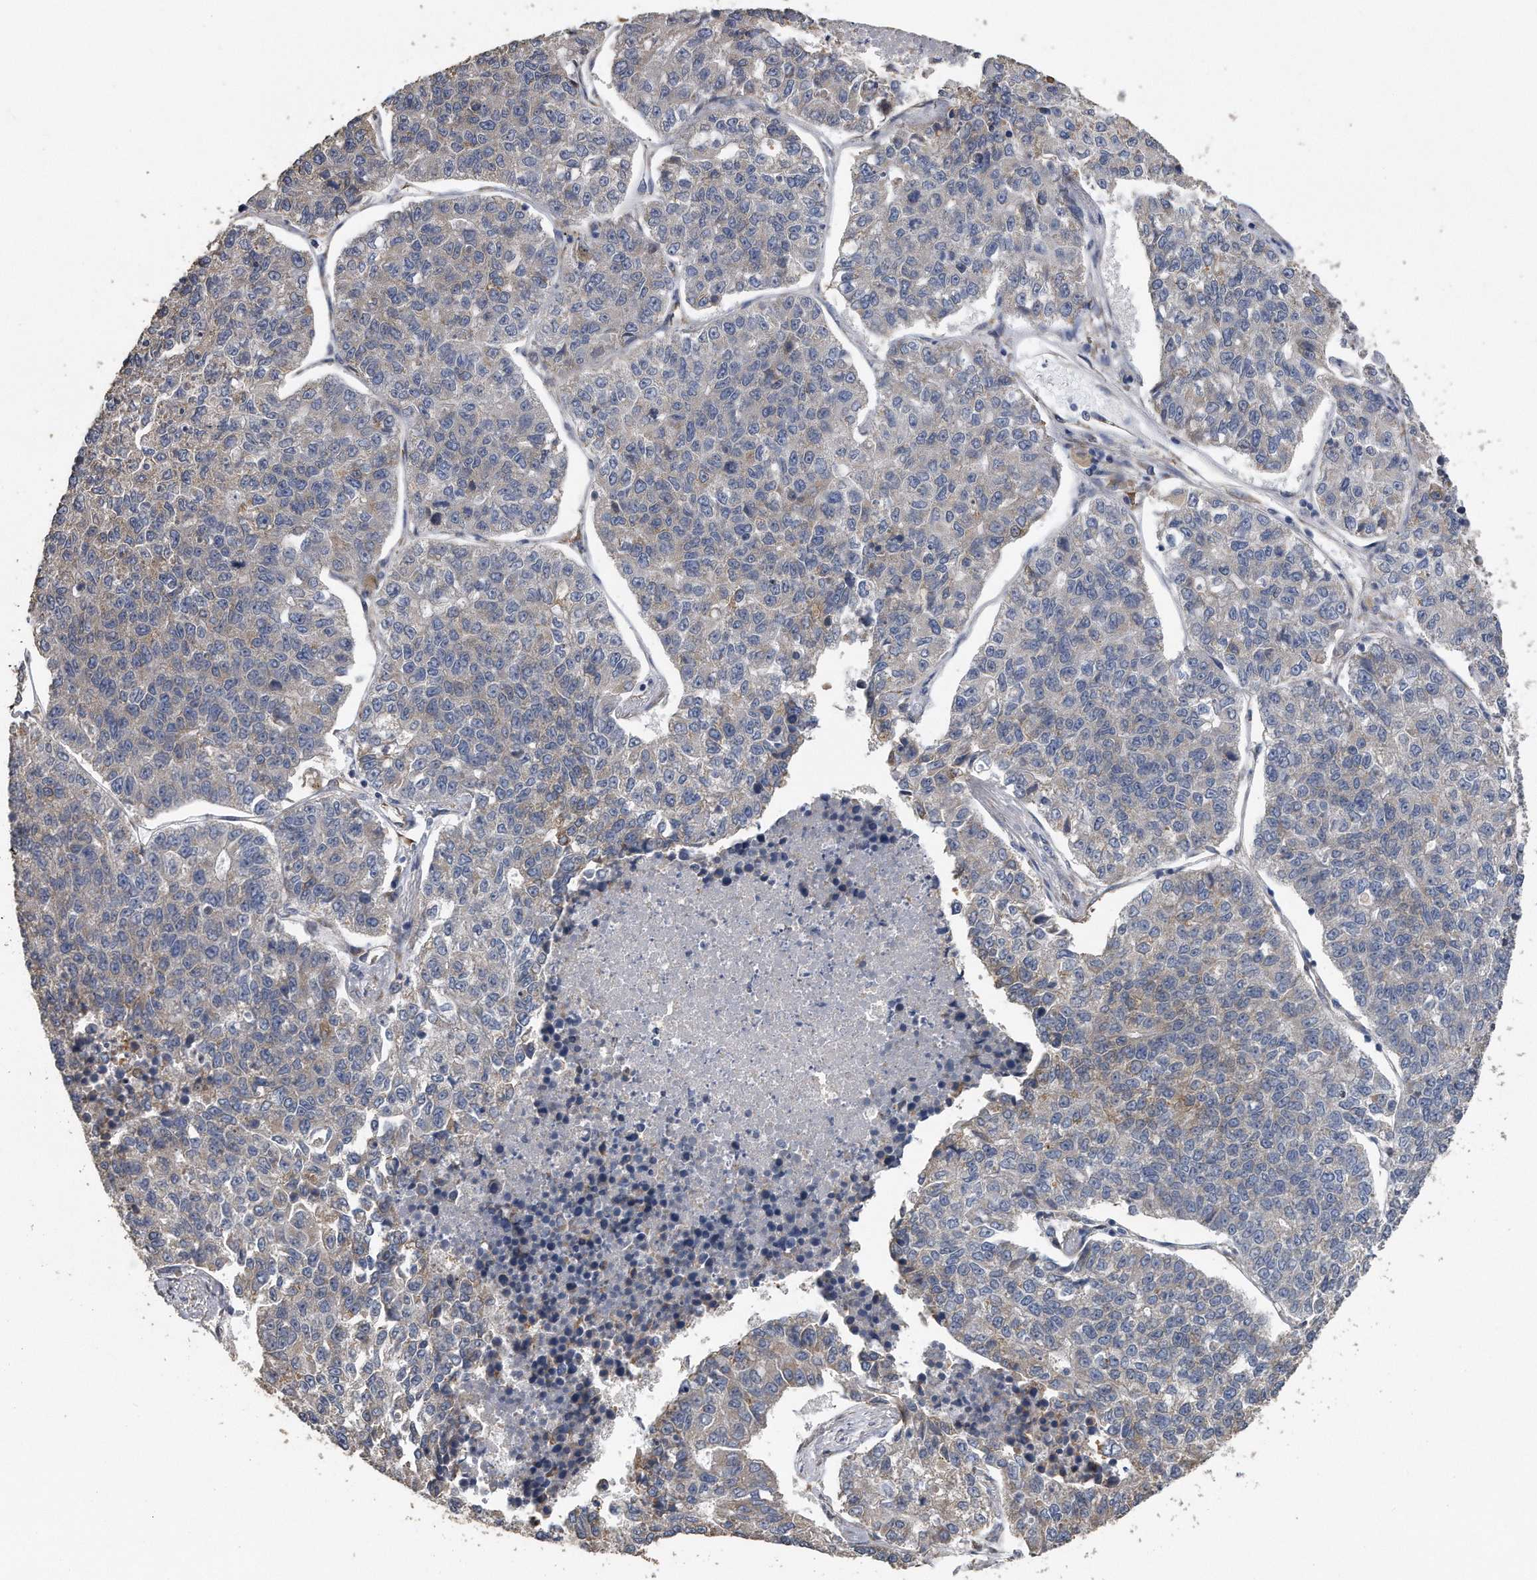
{"staining": {"intensity": "negative", "quantity": "none", "location": "none"}, "tissue": "lung cancer", "cell_type": "Tumor cells", "image_type": "cancer", "snomed": [{"axis": "morphology", "description": "Adenocarcinoma, NOS"}, {"axis": "topography", "description": "Lung"}], "caption": "IHC of lung cancer demonstrates no positivity in tumor cells.", "gene": "PCLO", "patient": {"sex": "male", "age": 49}}